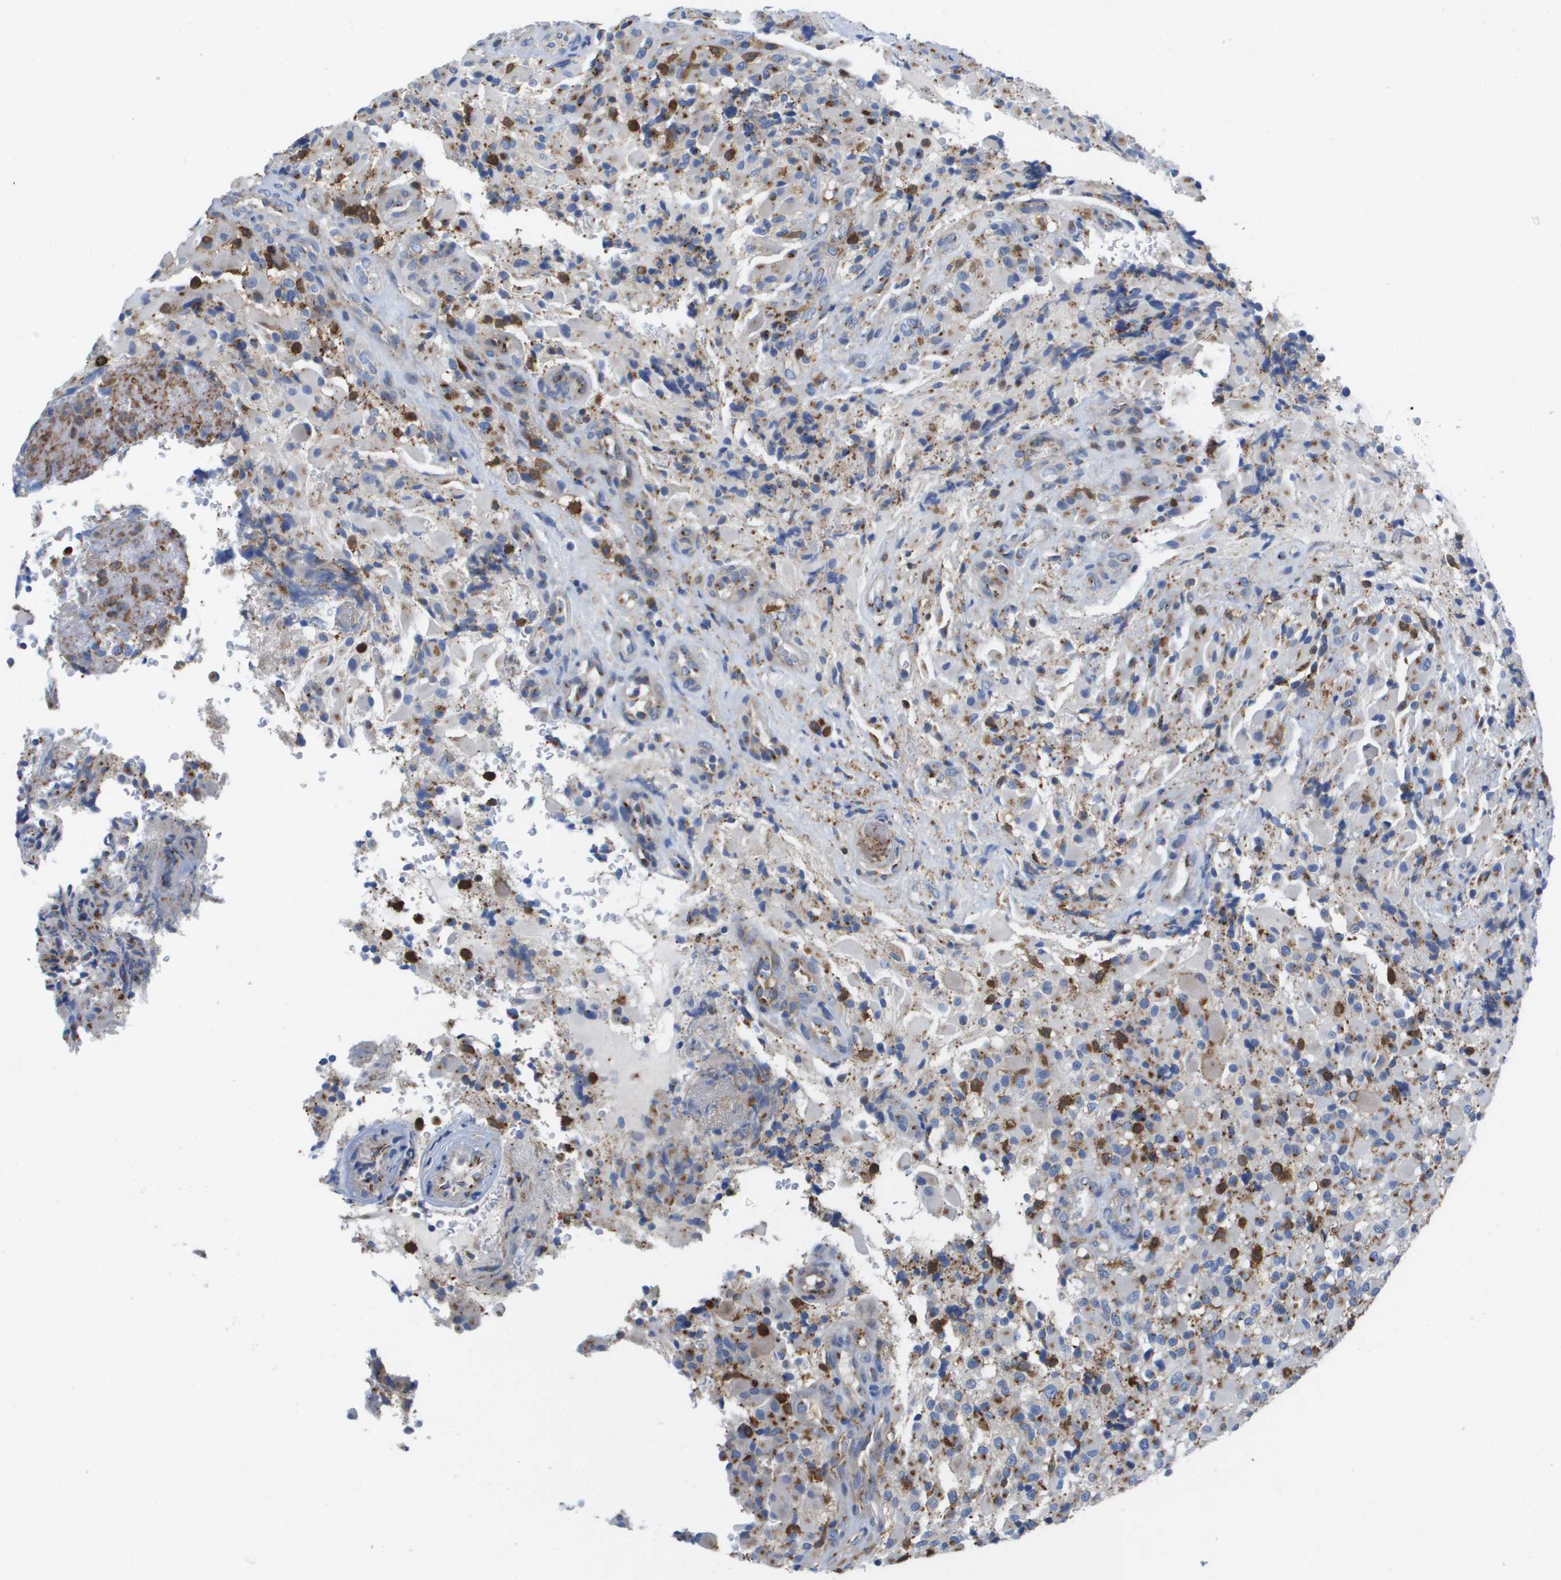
{"staining": {"intensity": "negative", "quantity": "none", "location": "none"}, "tissue": "glioma", "cell_type": "Tumor cells", "image_type": "cancer", "snomed": [{"axis": "morphology", "description": "Glioma, malignant, High grade"}, {"axis": "topography", "description": "Brain"}], "caption": "Immunohistochemistry (IHC) of glioma shows no positivity in tumor cells.", "gene": "SLC37A2", "patient": {"sex": "male", "age": 71}}